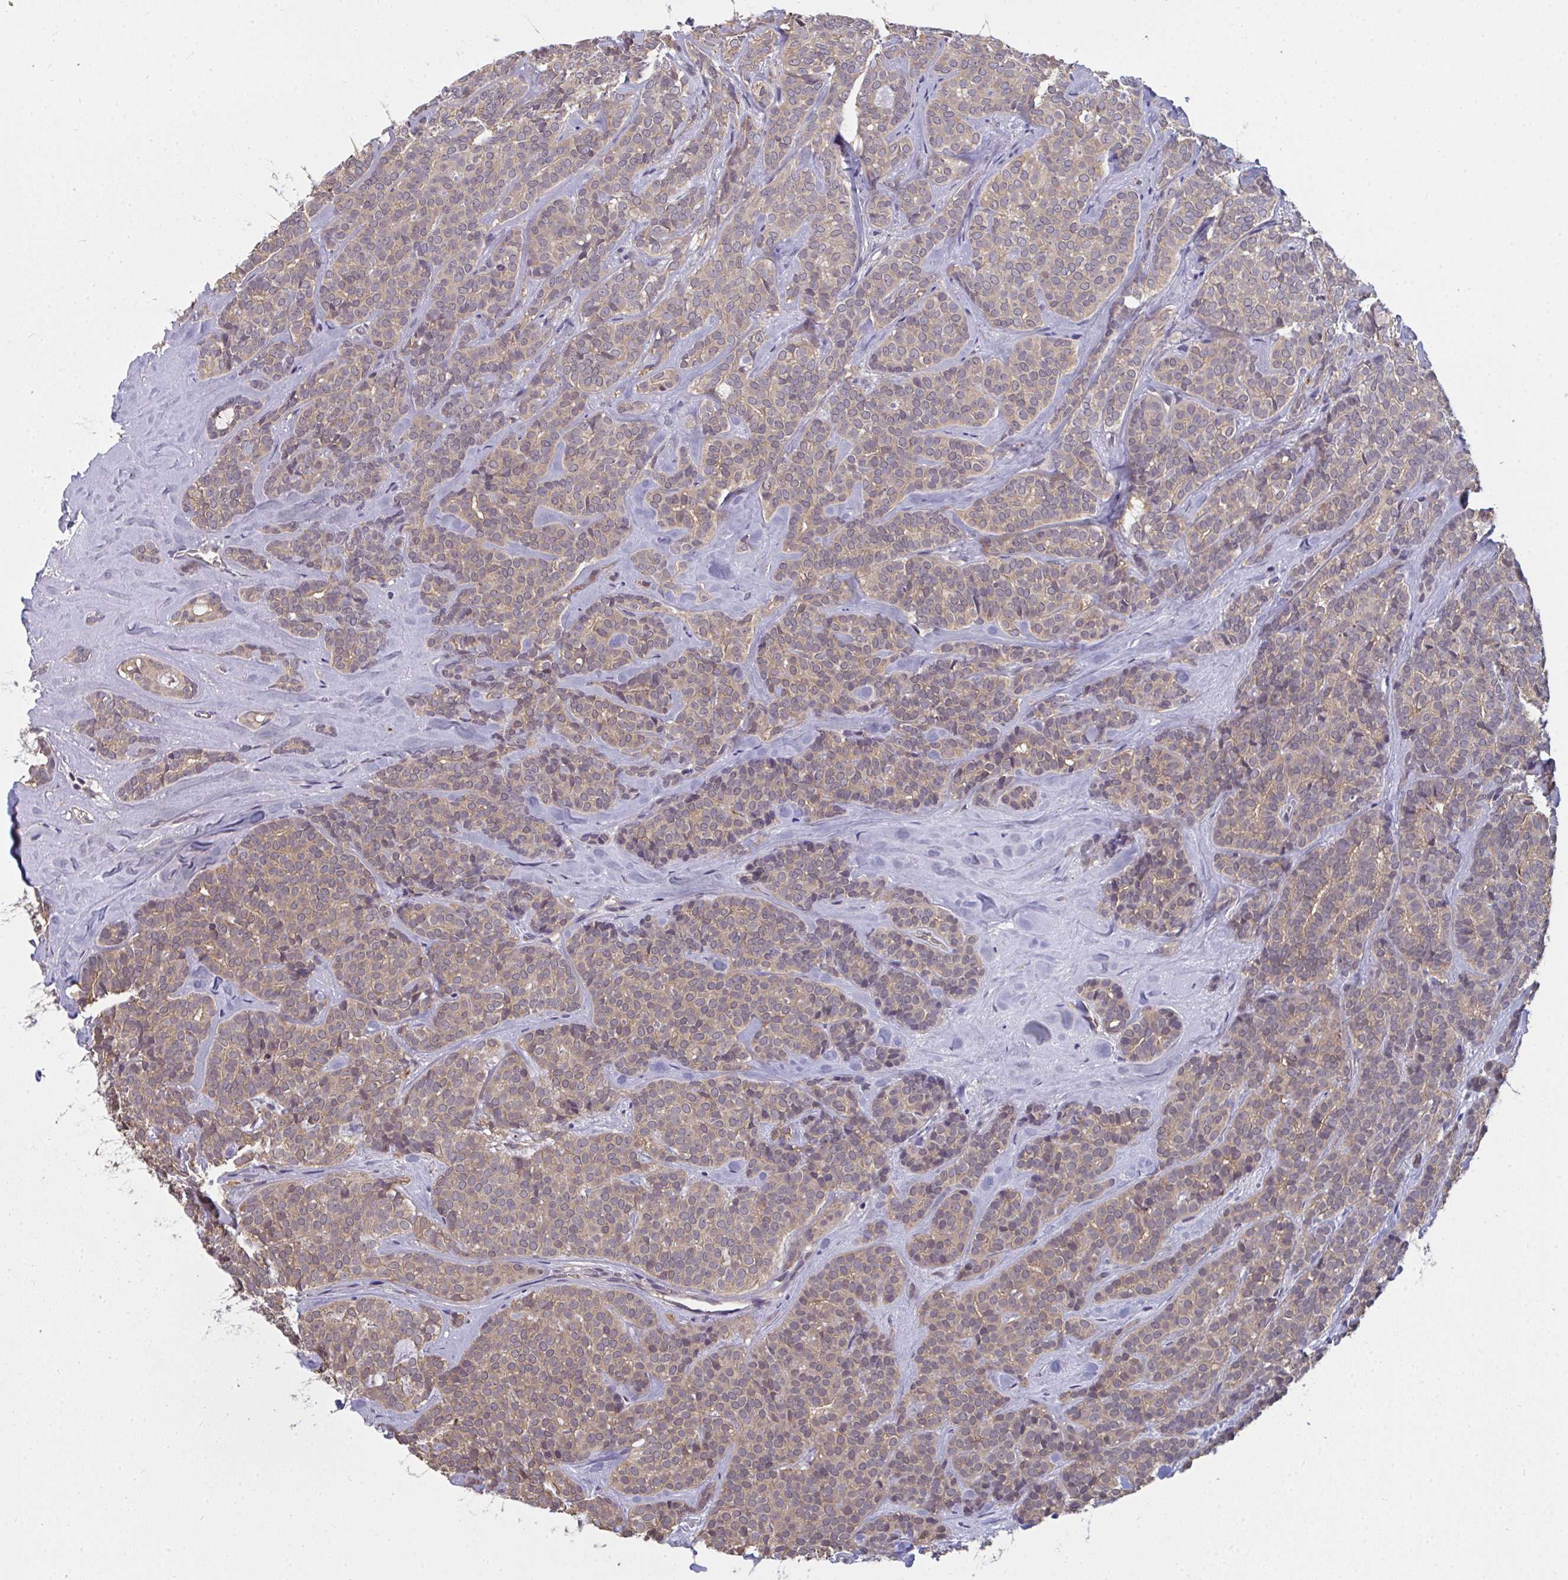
{"staining": {"intensity": "weak", "quantity": ">75%", "location": "cytoplasmic/membranous,nuclear"}, "tissue": "head and neck cancer", "cell_type": "Tumor cells", "image_type": "cancer", "snomed": [{"axis": "morphology", "description": "Normal tissue, NOS"}, {"axis": "morphology", "description": "Adenocarcinoma, NOS"}, {"axis": "topography", "description": "Oral tissue"}, {"axis": "topography", "description": "Head-Neck"}], "caption": "There is low levels of weak cytoplasmic/membranous and nuclear positivity in tumor cells of head and neck cancer (adenocarcinoma), as demonstrated by immunohistochemical staining (brown color).", "gene": "TTC9C", "patient": {"sex": "female", "age": 57}}